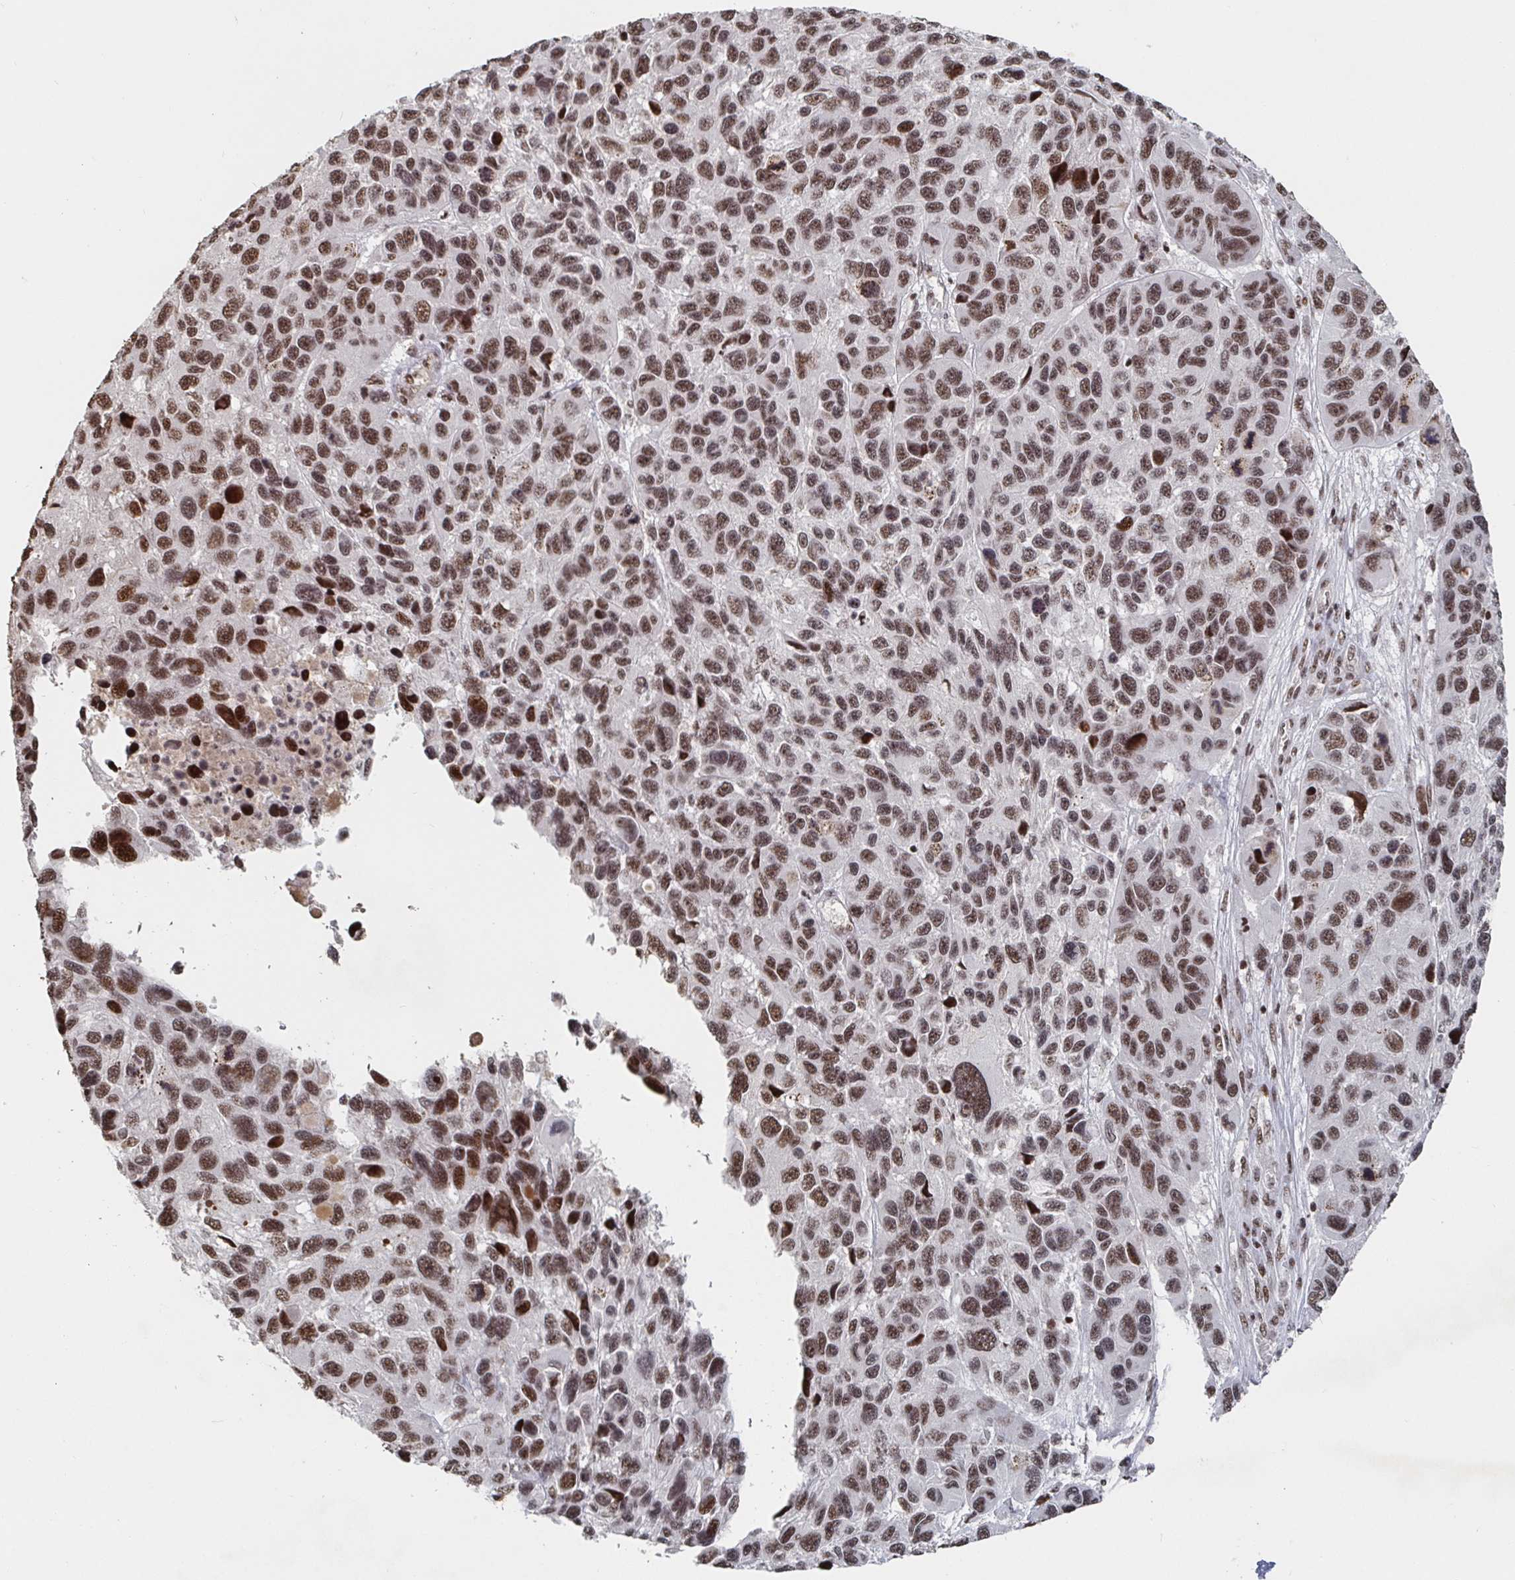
{"staining": {"intensity": "moderate", "quantity": ">75%", "location": "nuclear"}, "tissue": "melanoma", "cell_type": "Tumor cells", "image_type": "cancer", "snomed": [{"axis": "morphology", "description": "Malignant melanoma, NOS"}, {"axis": "topography", "description": "Skin"}], "caption": "High-magnification brightfield microscopy of melanoma stained with DAB (3,3'-diaminobenzidine) (brown) and counterstained with hematoxylin (blue). tumor cells exhibit moderate nuclear expression is appreciated in about>75% of cells. The staining was performed using DAB (3,3'-diaminobenzidine), with brown indicating positive protein expression. Nuclei are stained blue with hematoxylin.", "gene": "ZDHHC12", "patient": {"sex": "male", "age": 53}}